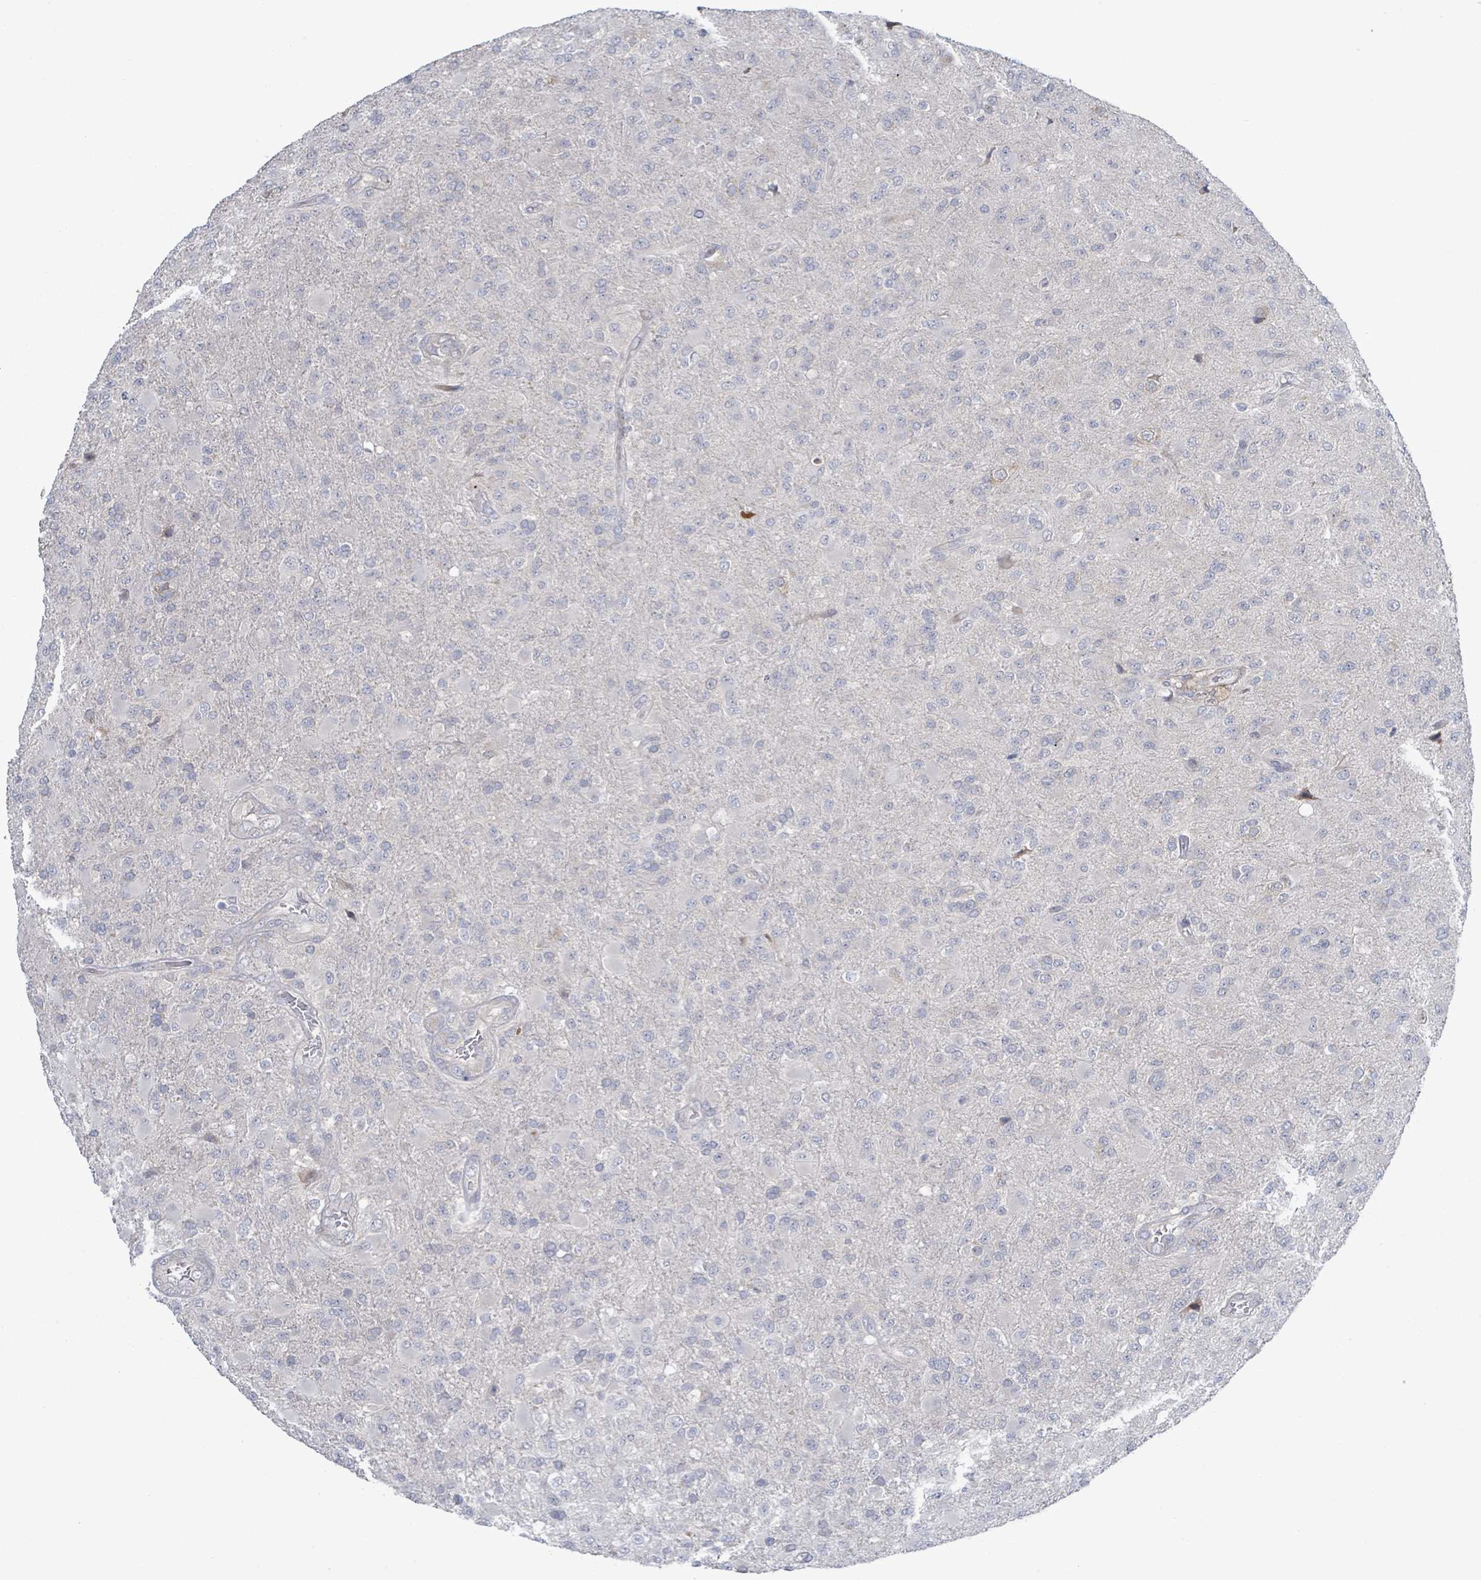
{"staining": {"intensity": "negative", "quantity": "none", "location": "none"}, "tissue": "glioma", "cell_type": "Tumor cells", "image_type": "cancer", "snomed": [{"axis": "morphology", "description": "Glioma, malignant, Low grade"}, {"axis": "topography", "description": "Brain"}], "caption": "Tumor cells show no significant protein expression in glioma. (DAB immunohistochemistry with hematoxylin counter stain).", "gene": "SLIT3", "patient": {"sex": "male", "age": 65}}